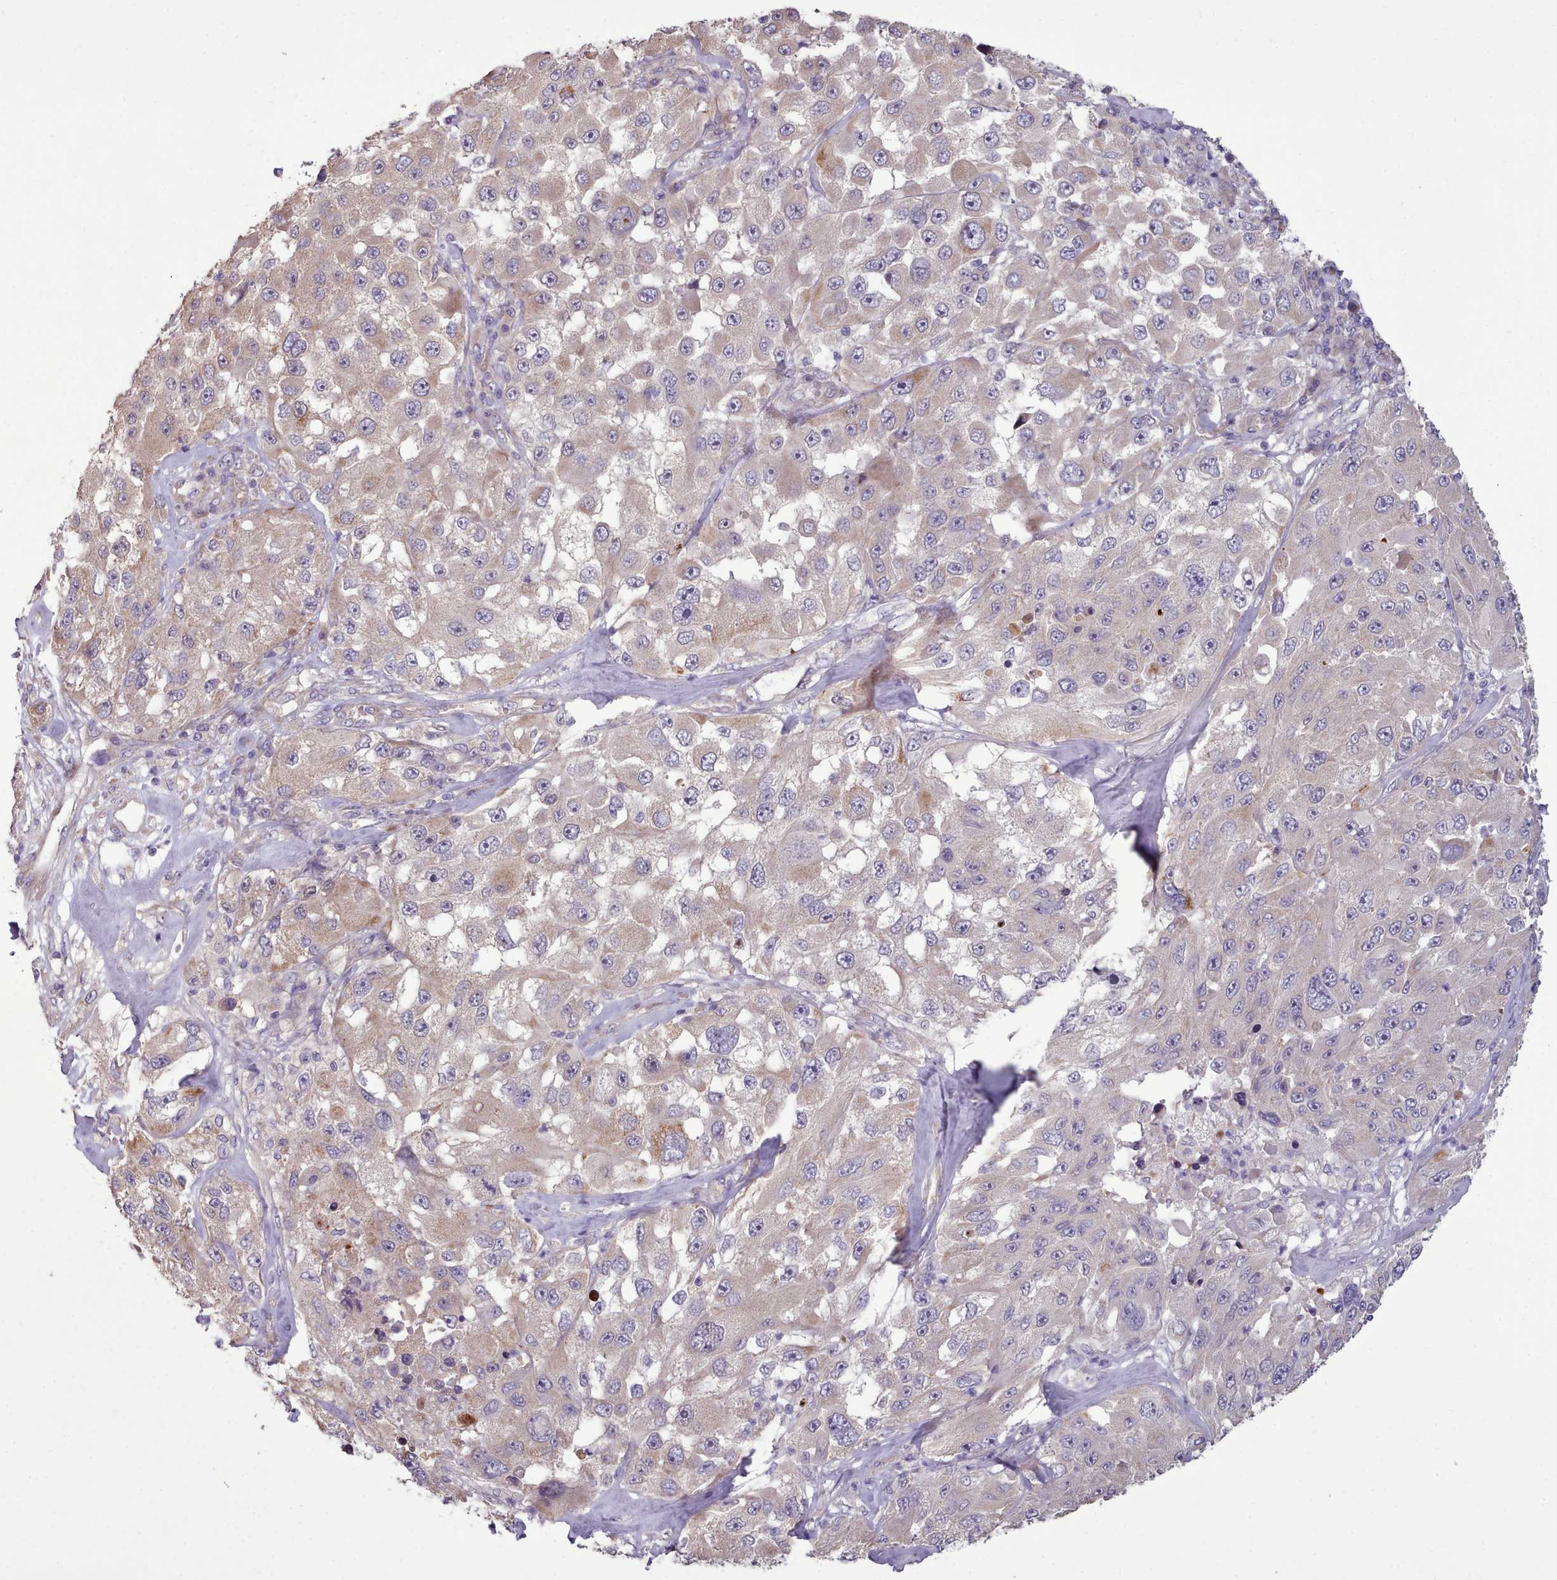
{"staining": {"intensity": "weak", "quantity": "<25%", "location": "cytoplasmic/membranous"}, "tissue": "melanoma", "cell_type": "Tumor cells", "image_type": "cancer", "snomed": [{"axis": "morphology", "description": "Malignant melanoma, Metastatic site"}, {"axis": "topography", "description": "Lymph node"}], "caption": "Immunohistochemistry image of melanoma stained for a protein (brown), which displays no expression in tumor cells.", "gene": "DPF1", "patient": {"sex": "male", "age": 62}}